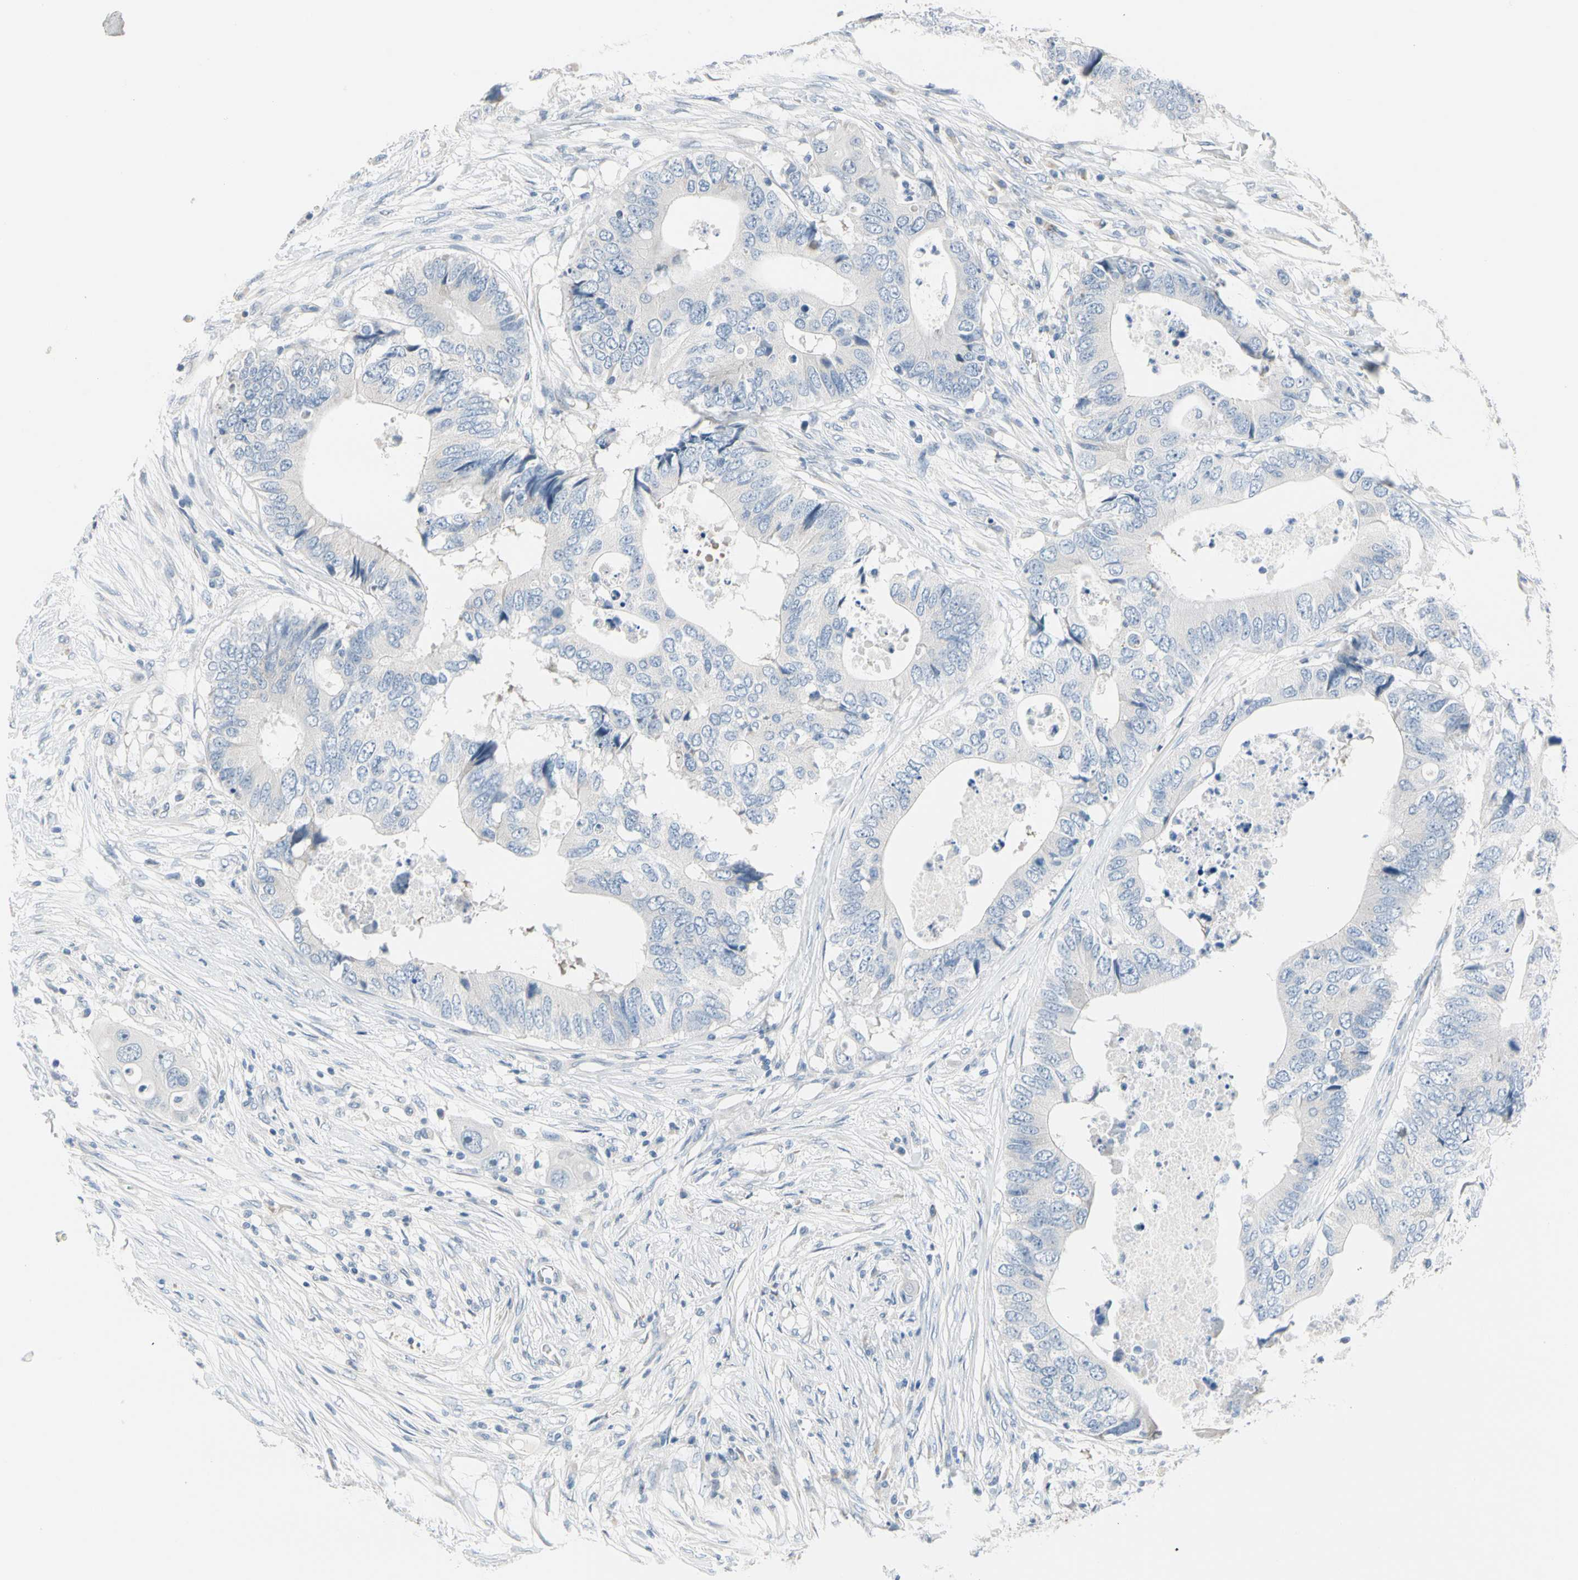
{"staining": {"intensity": "negative", "quantity": "none", "location": "none"}, "tissue": "colorectal cancer", "cell_type": "Tumor cells", "image_type": "cancer", "snomed": [{"axis": "morphology", "description": "Adenocarcinoma, NOS"}, {"axis": "topography", "description": "Colon"}], "caption": "The image reveals no significant expression in tumor cells of colorectal adenocarcinoma. (Stains: DAB immunohistochemistry with hematoxylin counter stain, Microscopy: brightfield microscopy at high magnification).", "gene": "STK40", "patient": {"sex": "male", "age": 71}}